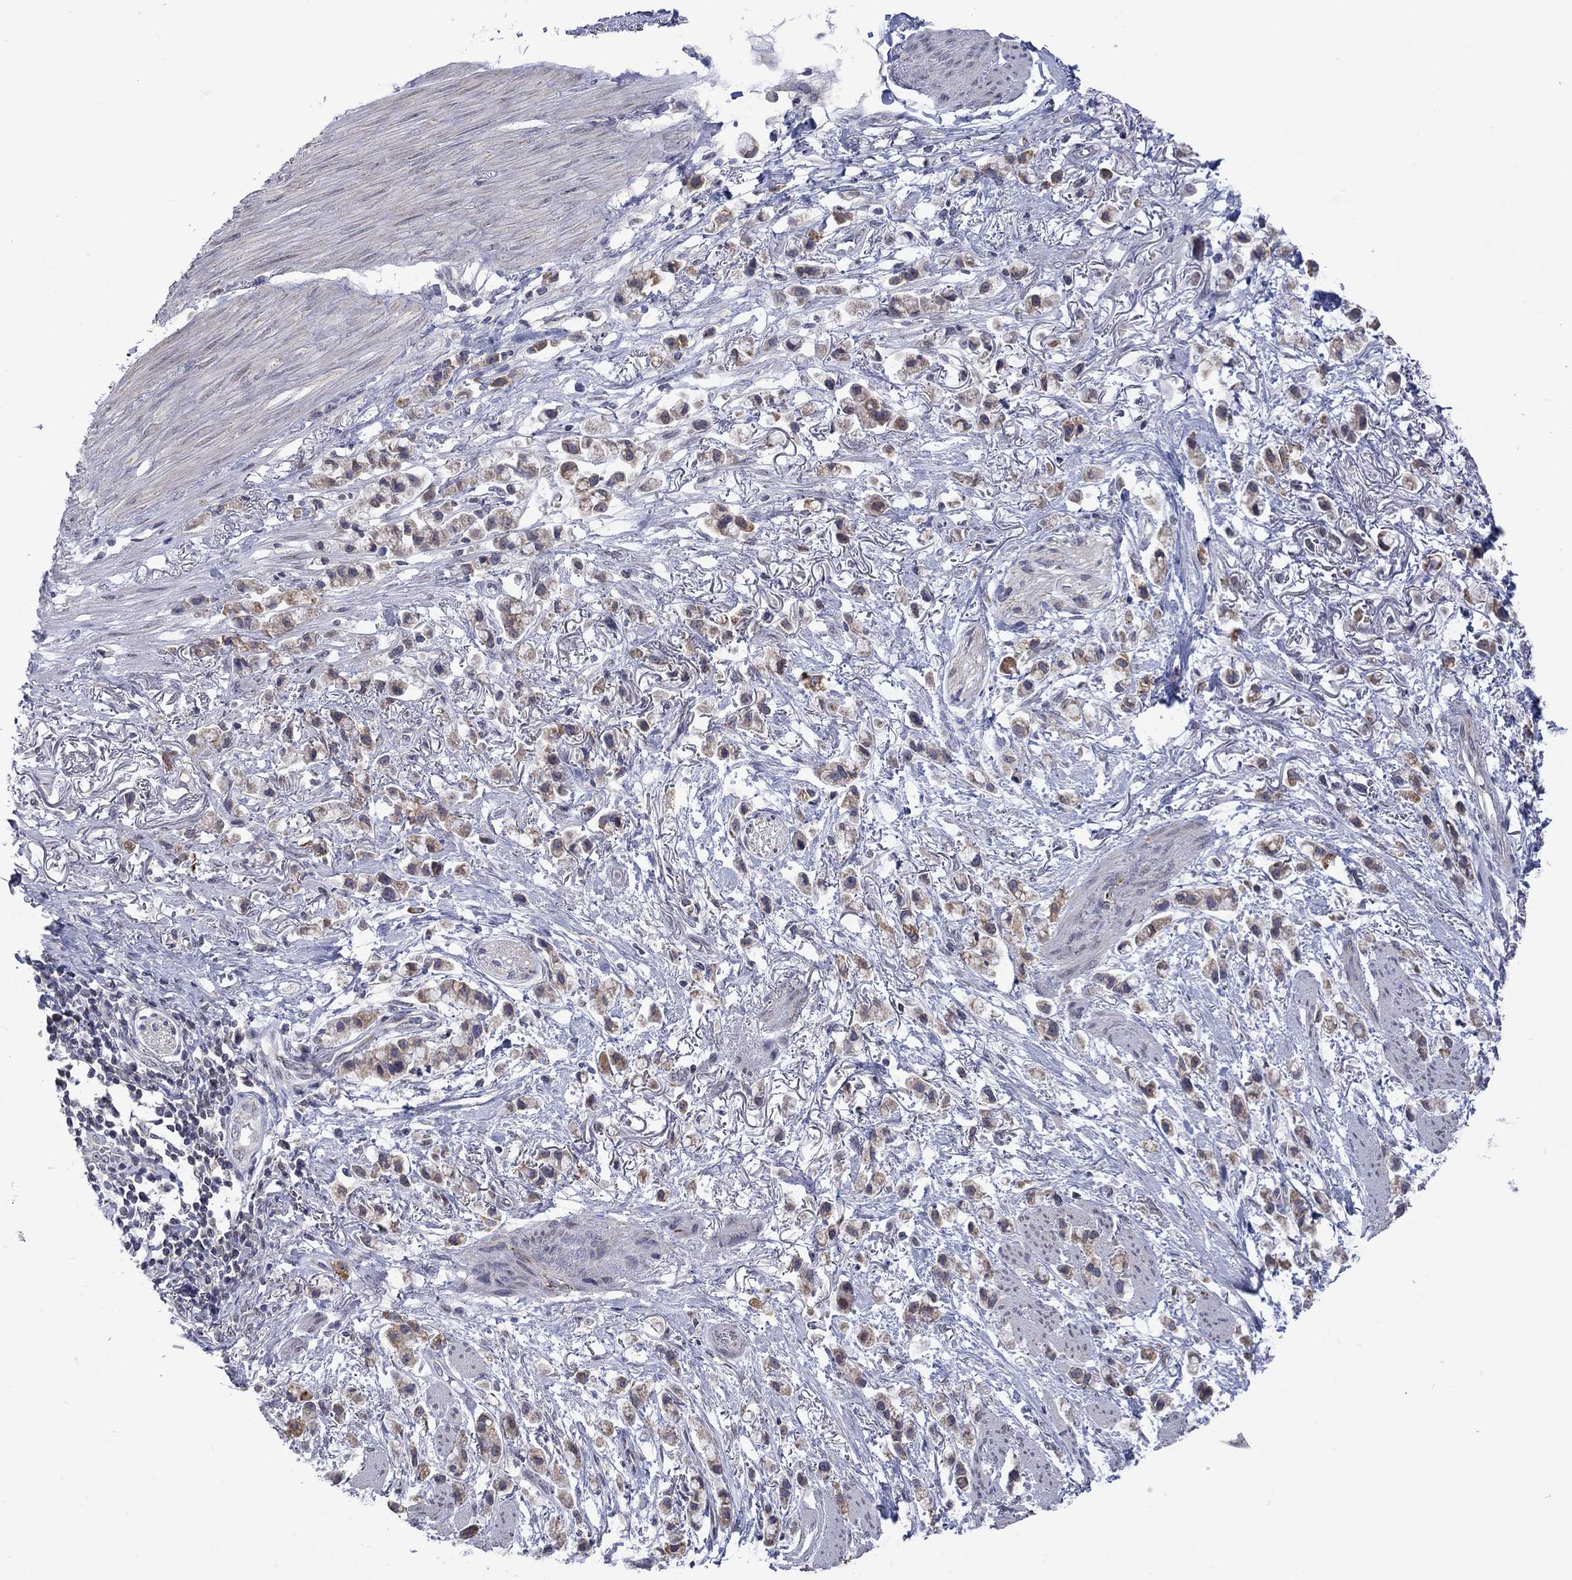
{"staining": {"intensity": "weak", "quantity": "25%-75%", "location": "cytoplasmic/membranous"}, "tissue": "stomach cancer", "cell_type": "Tumor cells", "image_type": "cancer", "snomed": [{"axis": "morphology", "description": "Adenocarcinoma, NOS"}, {"axis": "topography", "description": "Stomach"}], "caption": "Stomach cancer was stained to show a protein in brown. There is low levels of weak cytoplasmic/membranous staining in about 25%-75% of tumor cells.", "gene": "KCNJ16", "patient": {"sex": "female", "age": 81}}